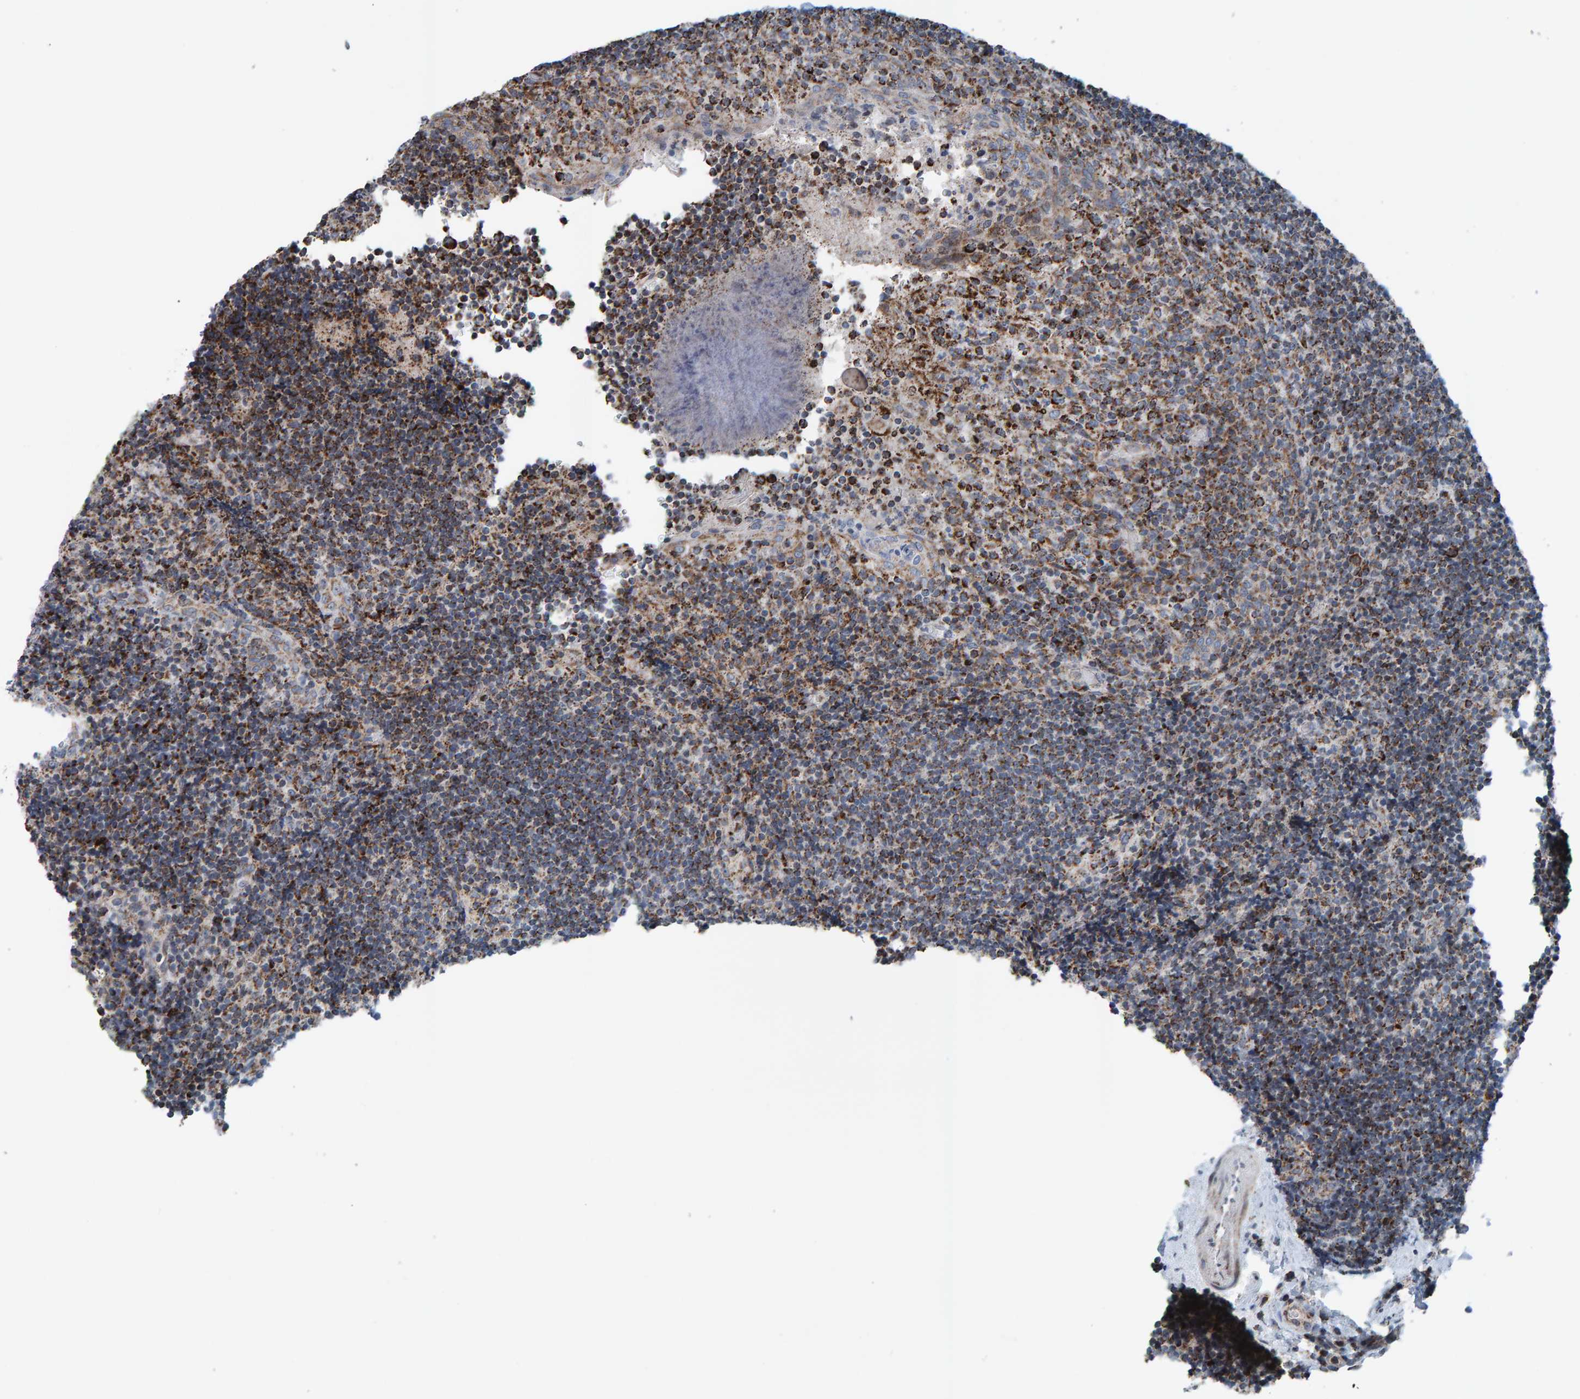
{"staining": {"intensity": "strong", "quantity": "25%-75%", "location": "cytoplasmic/membranous"}, "tissue": "lymphoma", "cell_type": "Tumor cells", "image_type": "cancer", "snomed": [{"axis": "morphology", "description": "Malignant lymphoma, non-Hodgkin's type, High grade"}, {"axis": "topography", "description": "Tonsil"}], "caption": "This photomicrograph demonstrates IHC staining of human malignant lymphoma, non-Hodgkin's type (high-grade), with high strong cytoplasmic/membranous positivity in about 25%-75% of tumor cells.", "gene": "ZNF48", "patient": {"sex": "female", "age": 36}}